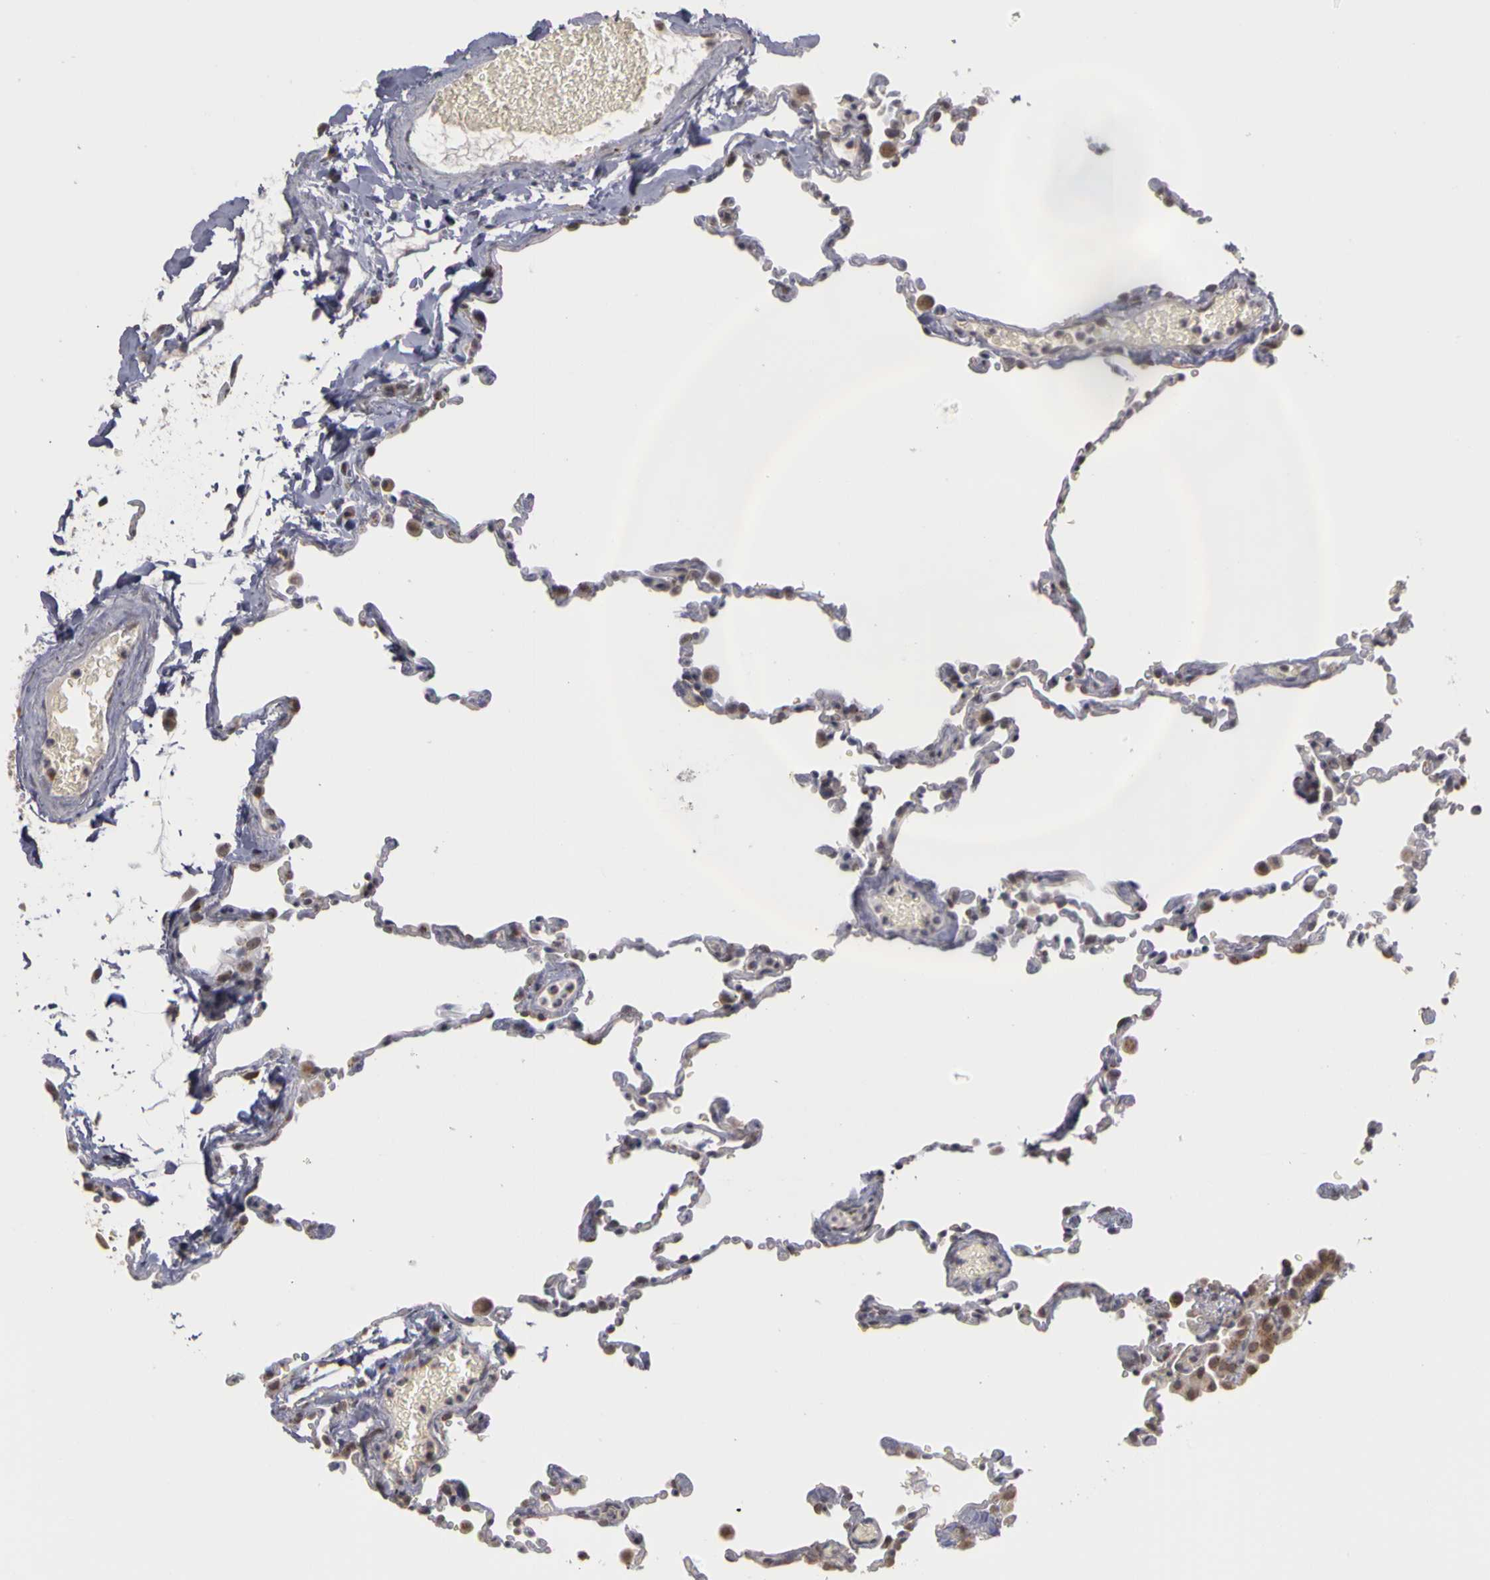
{"staining": {"intensity": "moderate", "quantity": "<25%", "location": "cytoplasmic/membranous"}, "tissue": "lung", "cell_type": "Alveolar cells", "image_type": "normal", "snomed": [{"axis": "morphology", "description": "Normal tissue, NOS"}, {"axis": "topography", "description": "Lung"}], "caption": "The image demonstrates staining of unremarkable lung, revealing moderate cytoplasmic/membranous protein staining (brown color) within alveolar cells. Nuclei are stained in blue.", "gene": "FRMD7", "patient": {"sex": "female", "age": 61}}